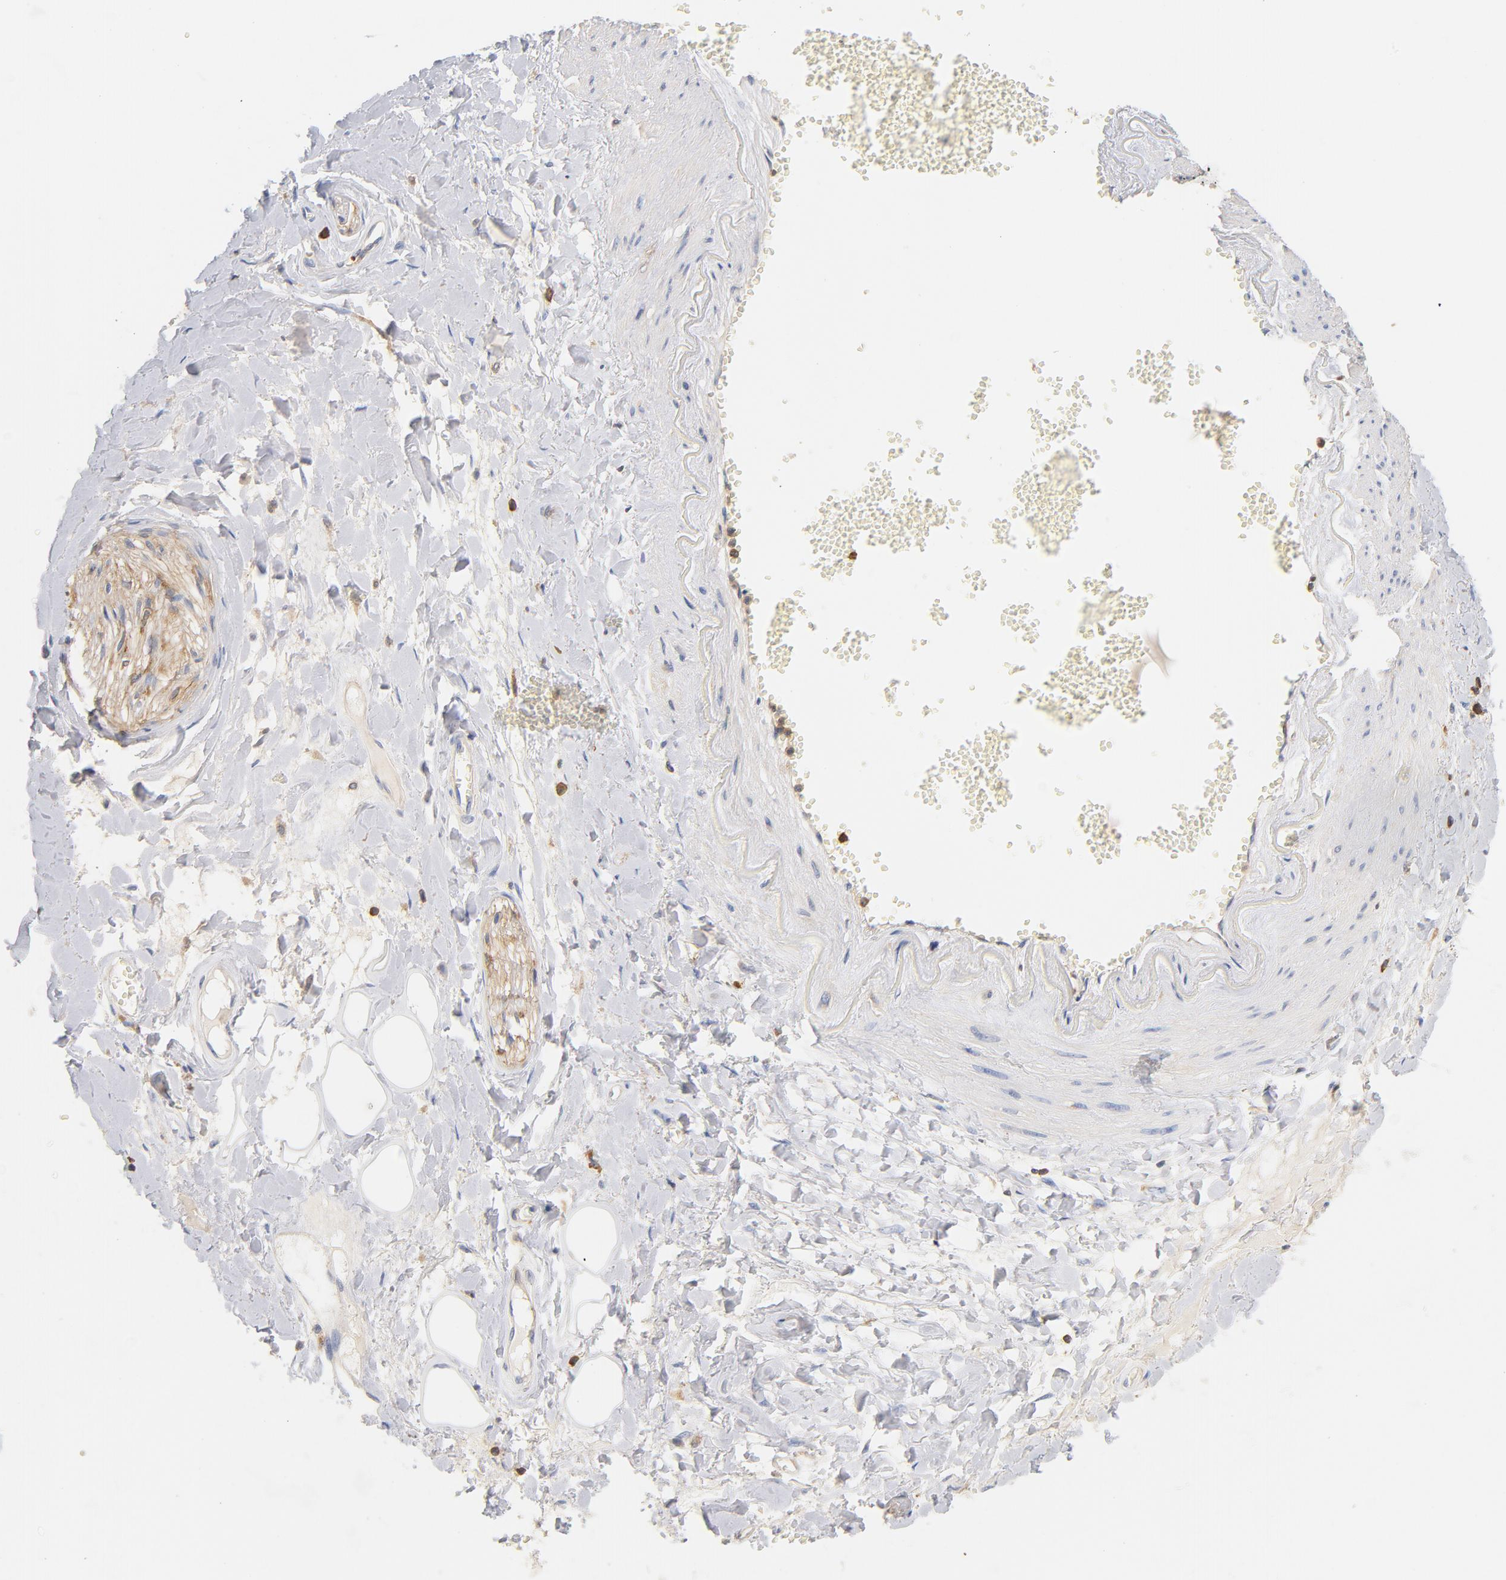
{"staining": {"intensity": "negative", "quantity": "none", "location": "none"}, "tissue": "adipose tissue", "cell_type": "Adipocytes", "image_type": "normal", "snomed": [{"axis": "morphology", "description": "Normal tissue, NOS"}, {"axis": "morphology", "description": "Inflammation, NOS"}, {"axis": "topography", "description": "Salivary gland"}, {"axis": "topography", "description": "Peripheral nerve tissue"}], "caption": "IHC of unremarkable human adipose tissue demonstrates no expression in adipocytes.", "gene": "EZR", "patient": {"sex": "female", "age": 75}}